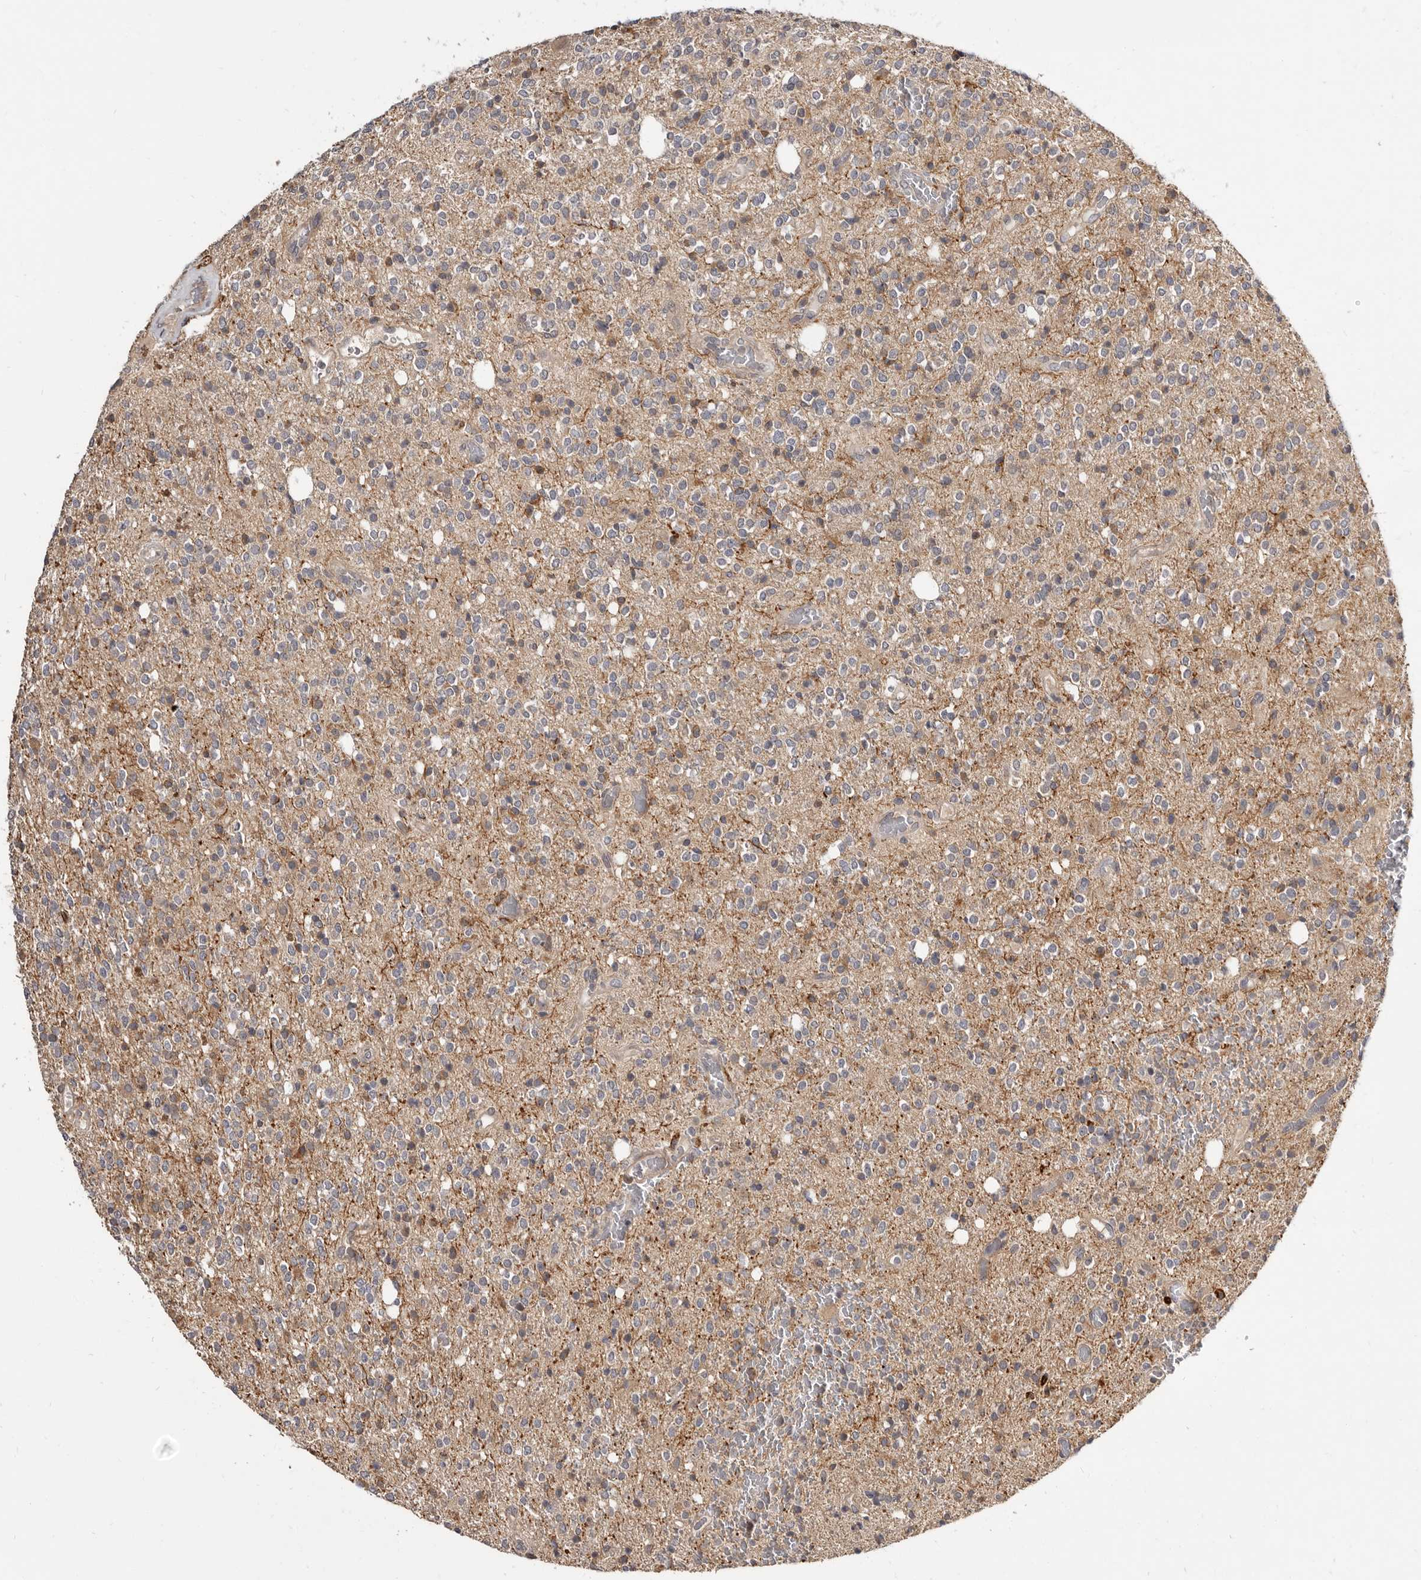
{"staining": {"intensity": "negative", "quantity": "none", "location": "none"}, "tissue": "glioma", "cell_type": "Tumor cells", "image_type": "cancer", "snomed": [{"axis": "morphology", "description": "Glioma, malignant, High grade"}, {"axis": "topography", "description": "Brain"}], "caption": "This is a micrograph of immunohistochemistry staining of glioma, which shows no staining in tumor cells.", "gene": "INAVA", "patient": {"sex": "male", "age": 34}}